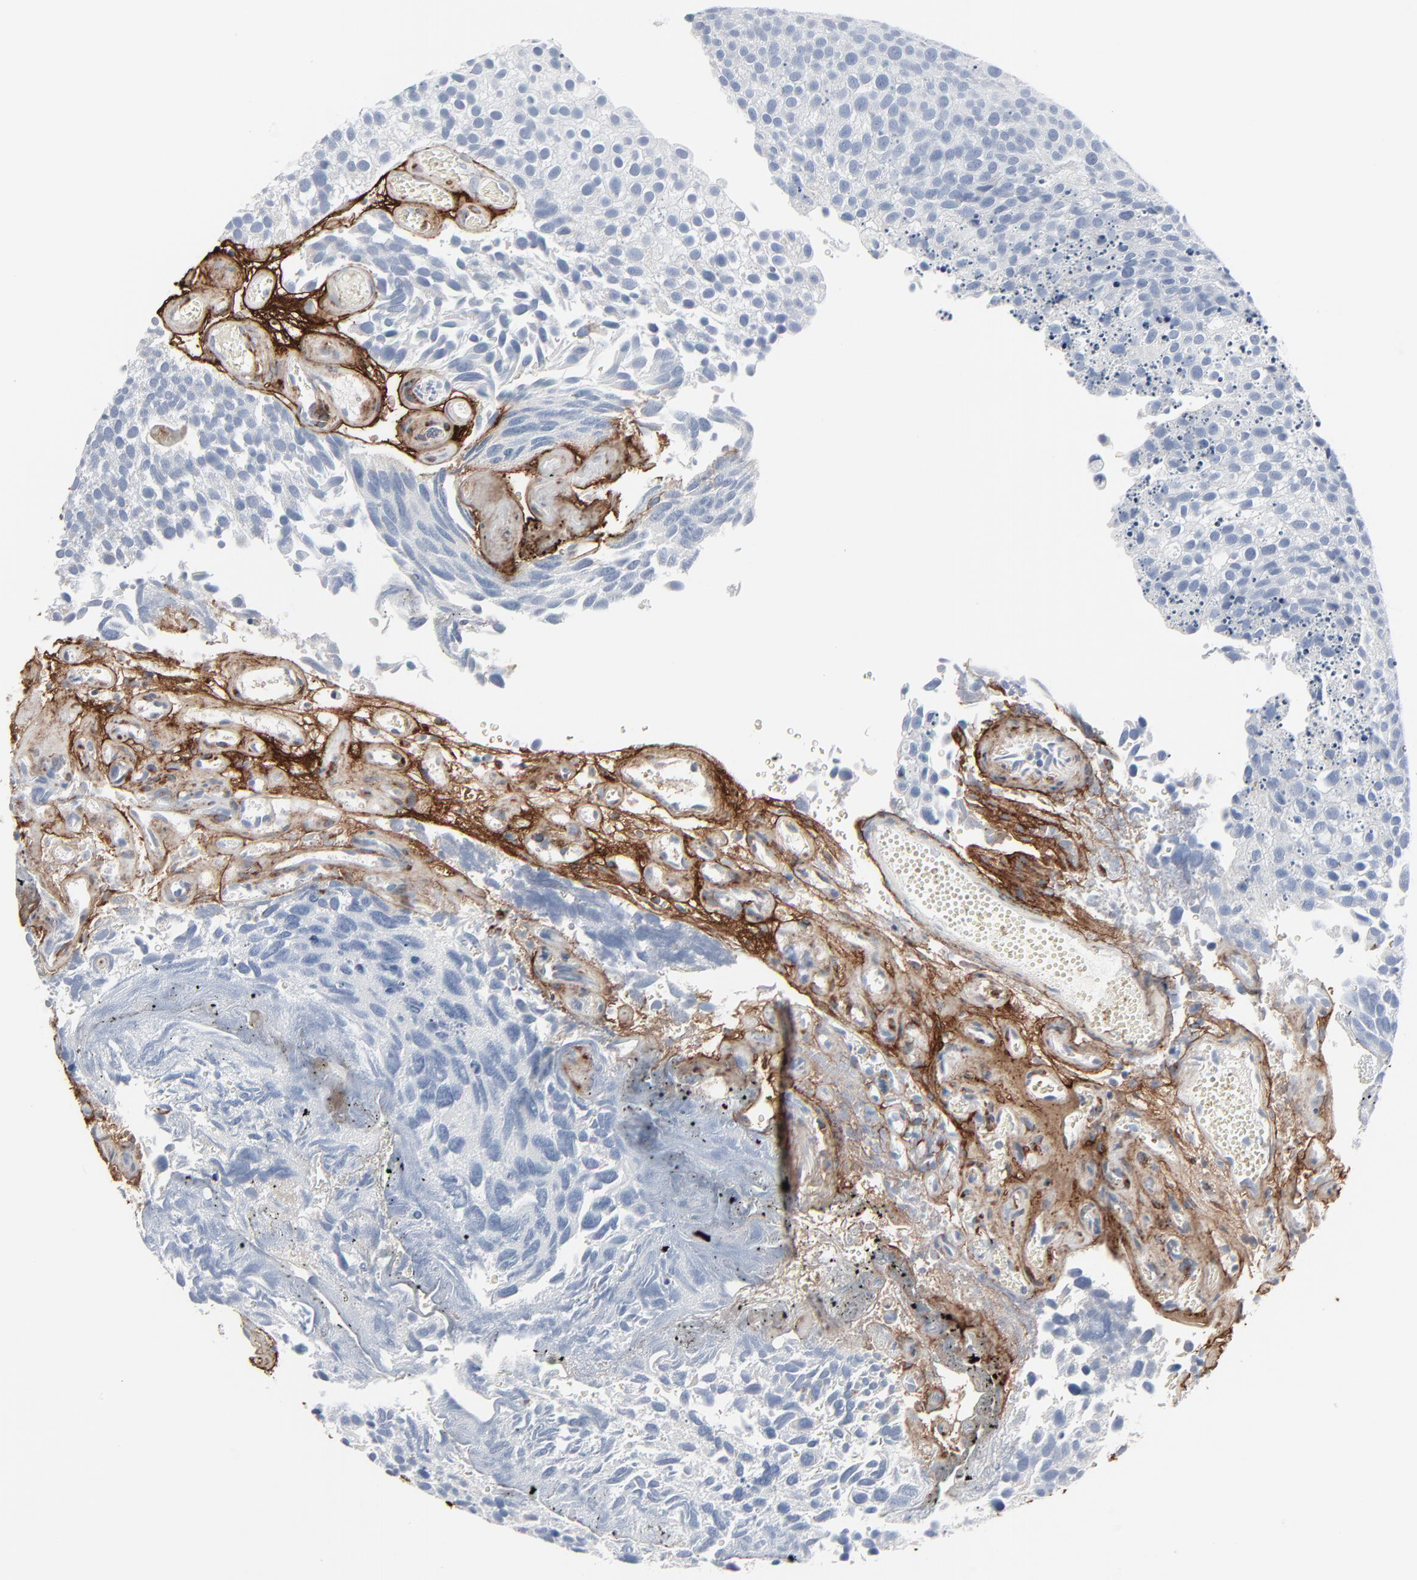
{"staining": {"intensity": "negative", "quantity": "none", "location": "none"}, "tissue": "urothelial cancer", "cell_type": "Tumor cells", "image_type": "cancer", "snomed": [{"axis": "morphology", "description": "Urothelial carcinoma, High grade"}, {"axis": "topography", "description": "Urinary bladder"}], "caption": "Image shows no significant protein expression in tumor cells of urothelial cancer.", "gene": "BGN", "patient": {"sex": "male", "age": 72}}